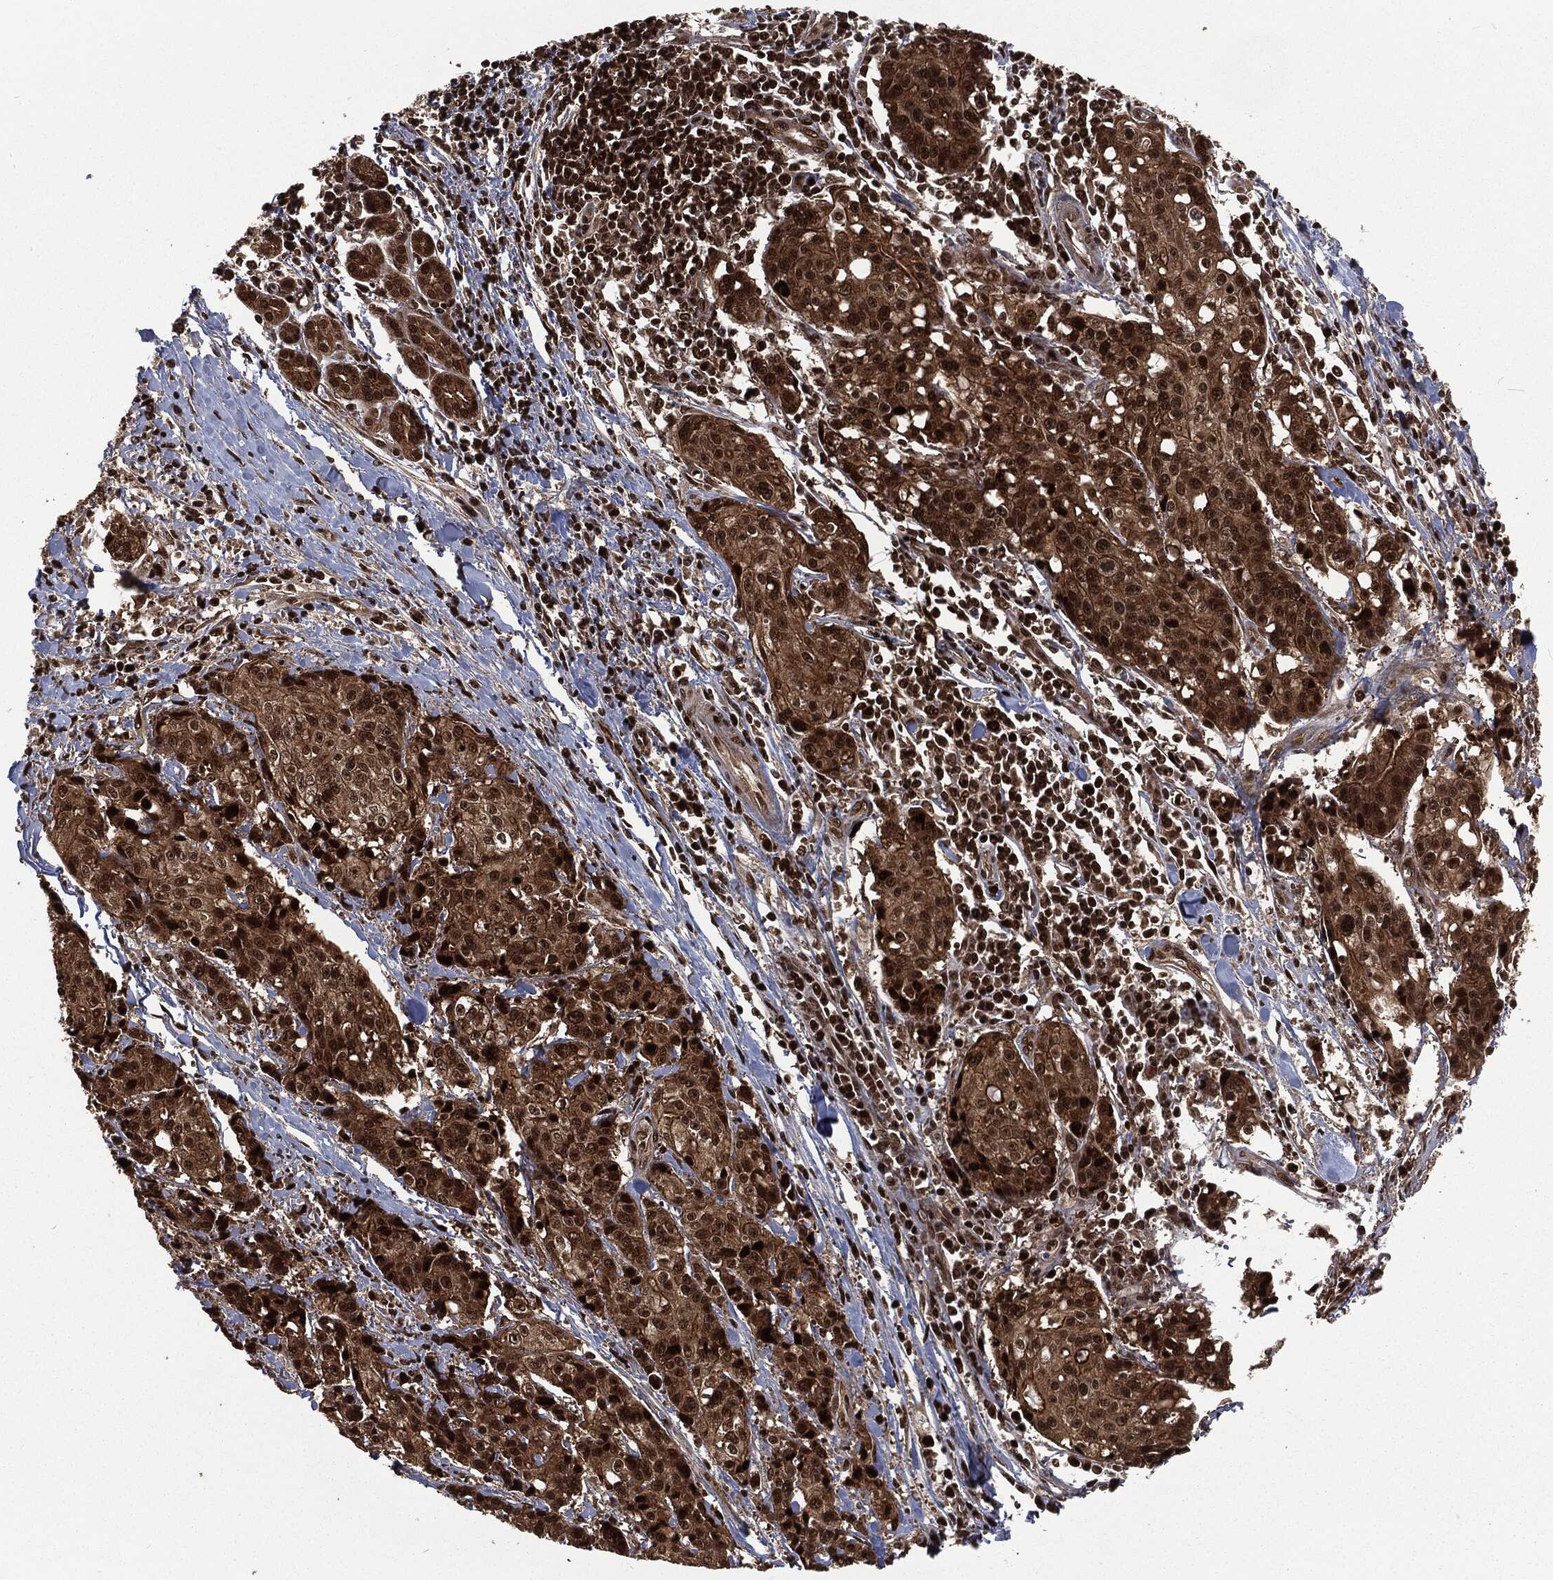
{"staining": {"intensity": "strong", "quantity": "25%-75%", "location": "cytoplasmic/membranous,nuclear"}, "tissue": "pancreatic cancer", "cell_type": "Tumor cells", "image_type": "cancer", "snomed": [{"axis": "morphology", "description": "Adenocarcinoma, NOS"}, {"axis": "topography", "description": "Pancreas"}], "caption": "Immunohistochemical staining of human pancreatic adenocarcinoma reveals high levels of strong cytoplasmic/membranous and nuclear protein expression in about 25%-75% of tumor cells.", "gene": "NGRN", "patient": {"sex": "male", "age": 64}}